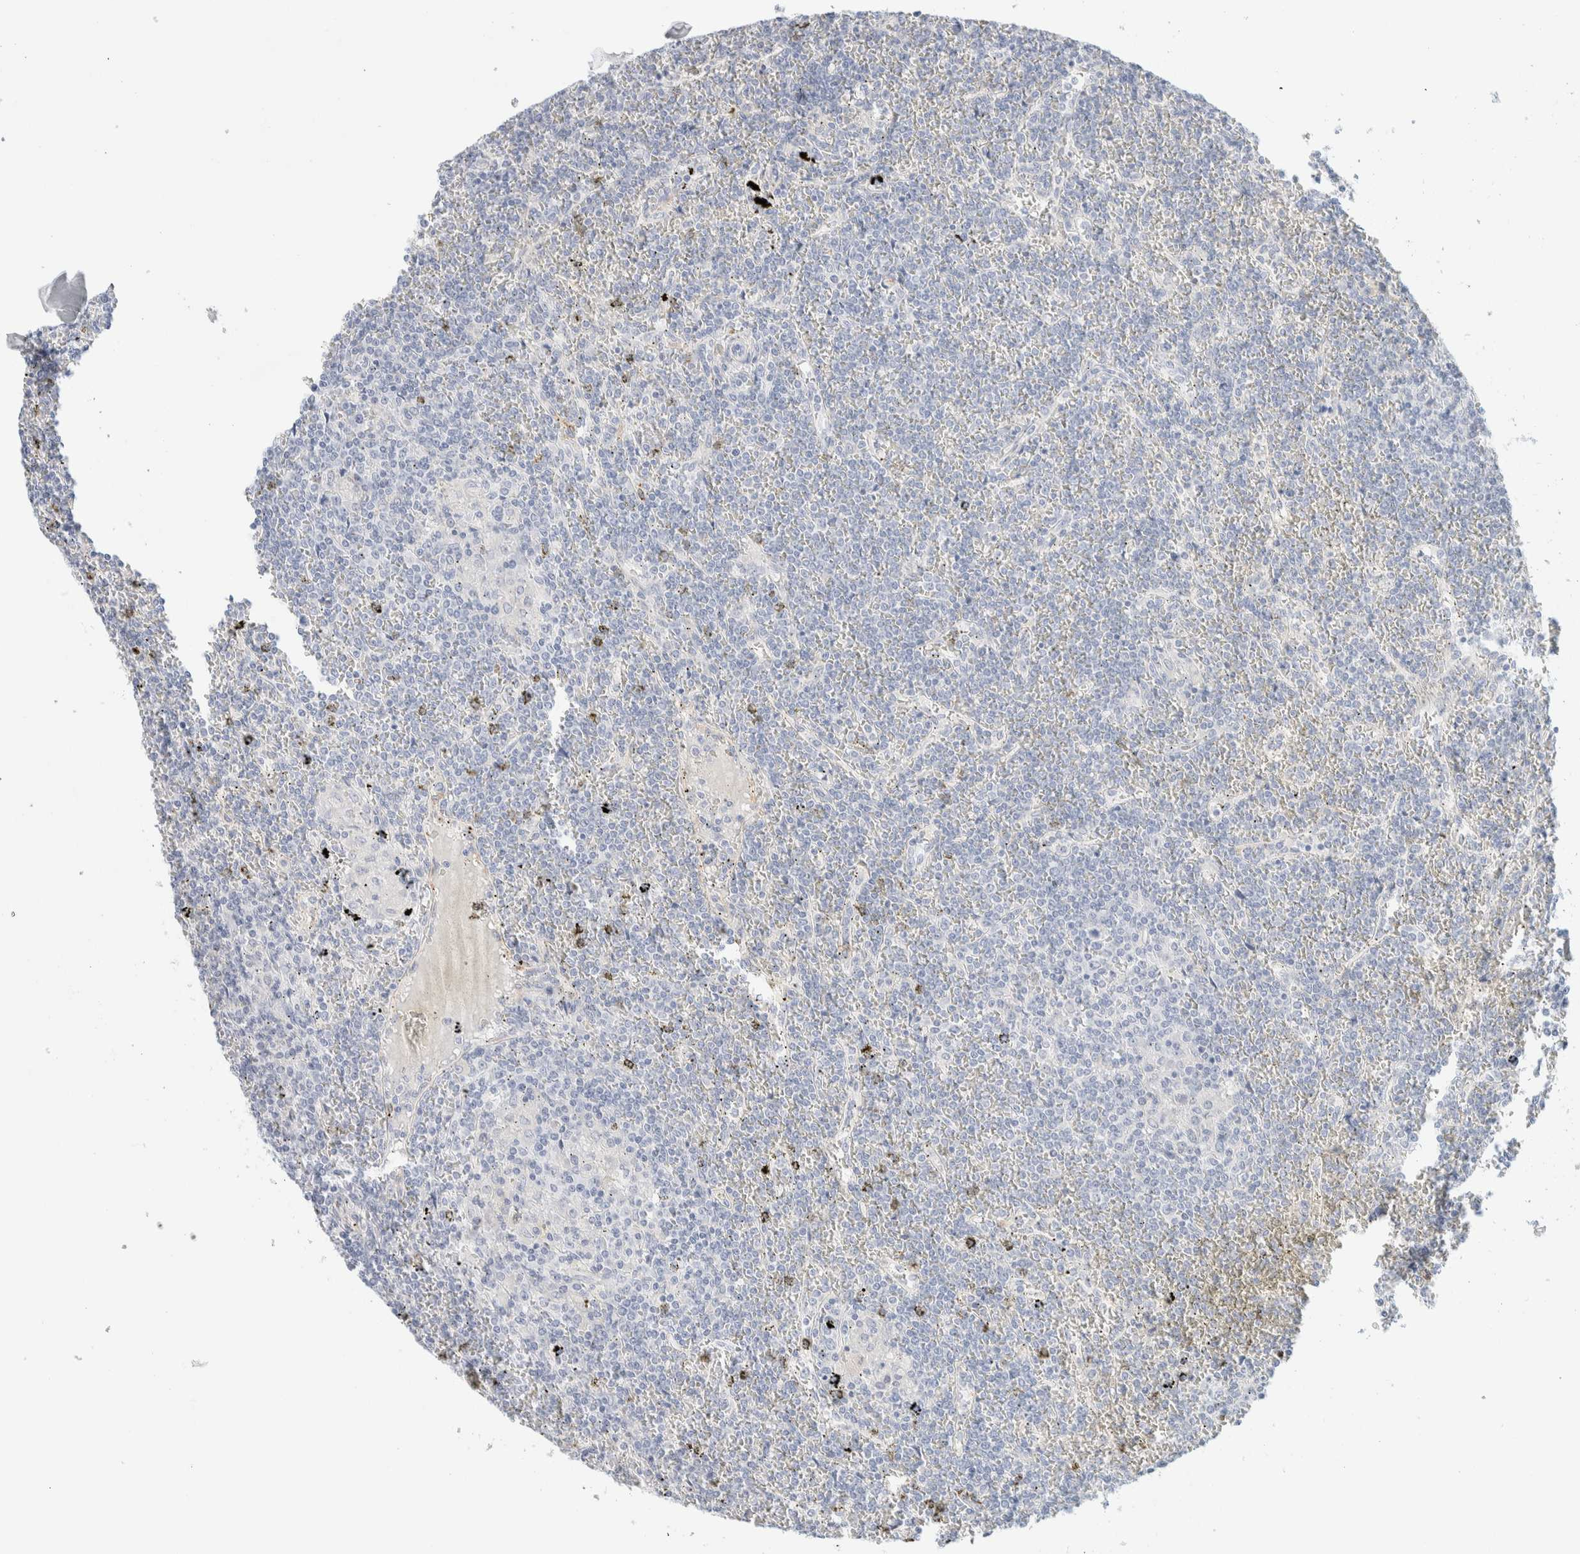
{"staining": {"intensity": "negative", "quantity": "none", "location": "none"}, "tissue": "lymphoma", "cell_type": "Tumor cells", "image_type": "cancer", "snomed": [{"axis": "morphology", "description": "Malignant lymphoma, non-Hodgkin's type, Low grade"}, {"axis": "topography", "description": "Spleen"}], "caption": "Protein analysis of lymphoma shows no significant expression in tumor cells.", "gene": "ATCAY", "patient": {"sex": "female", "age": 19}}